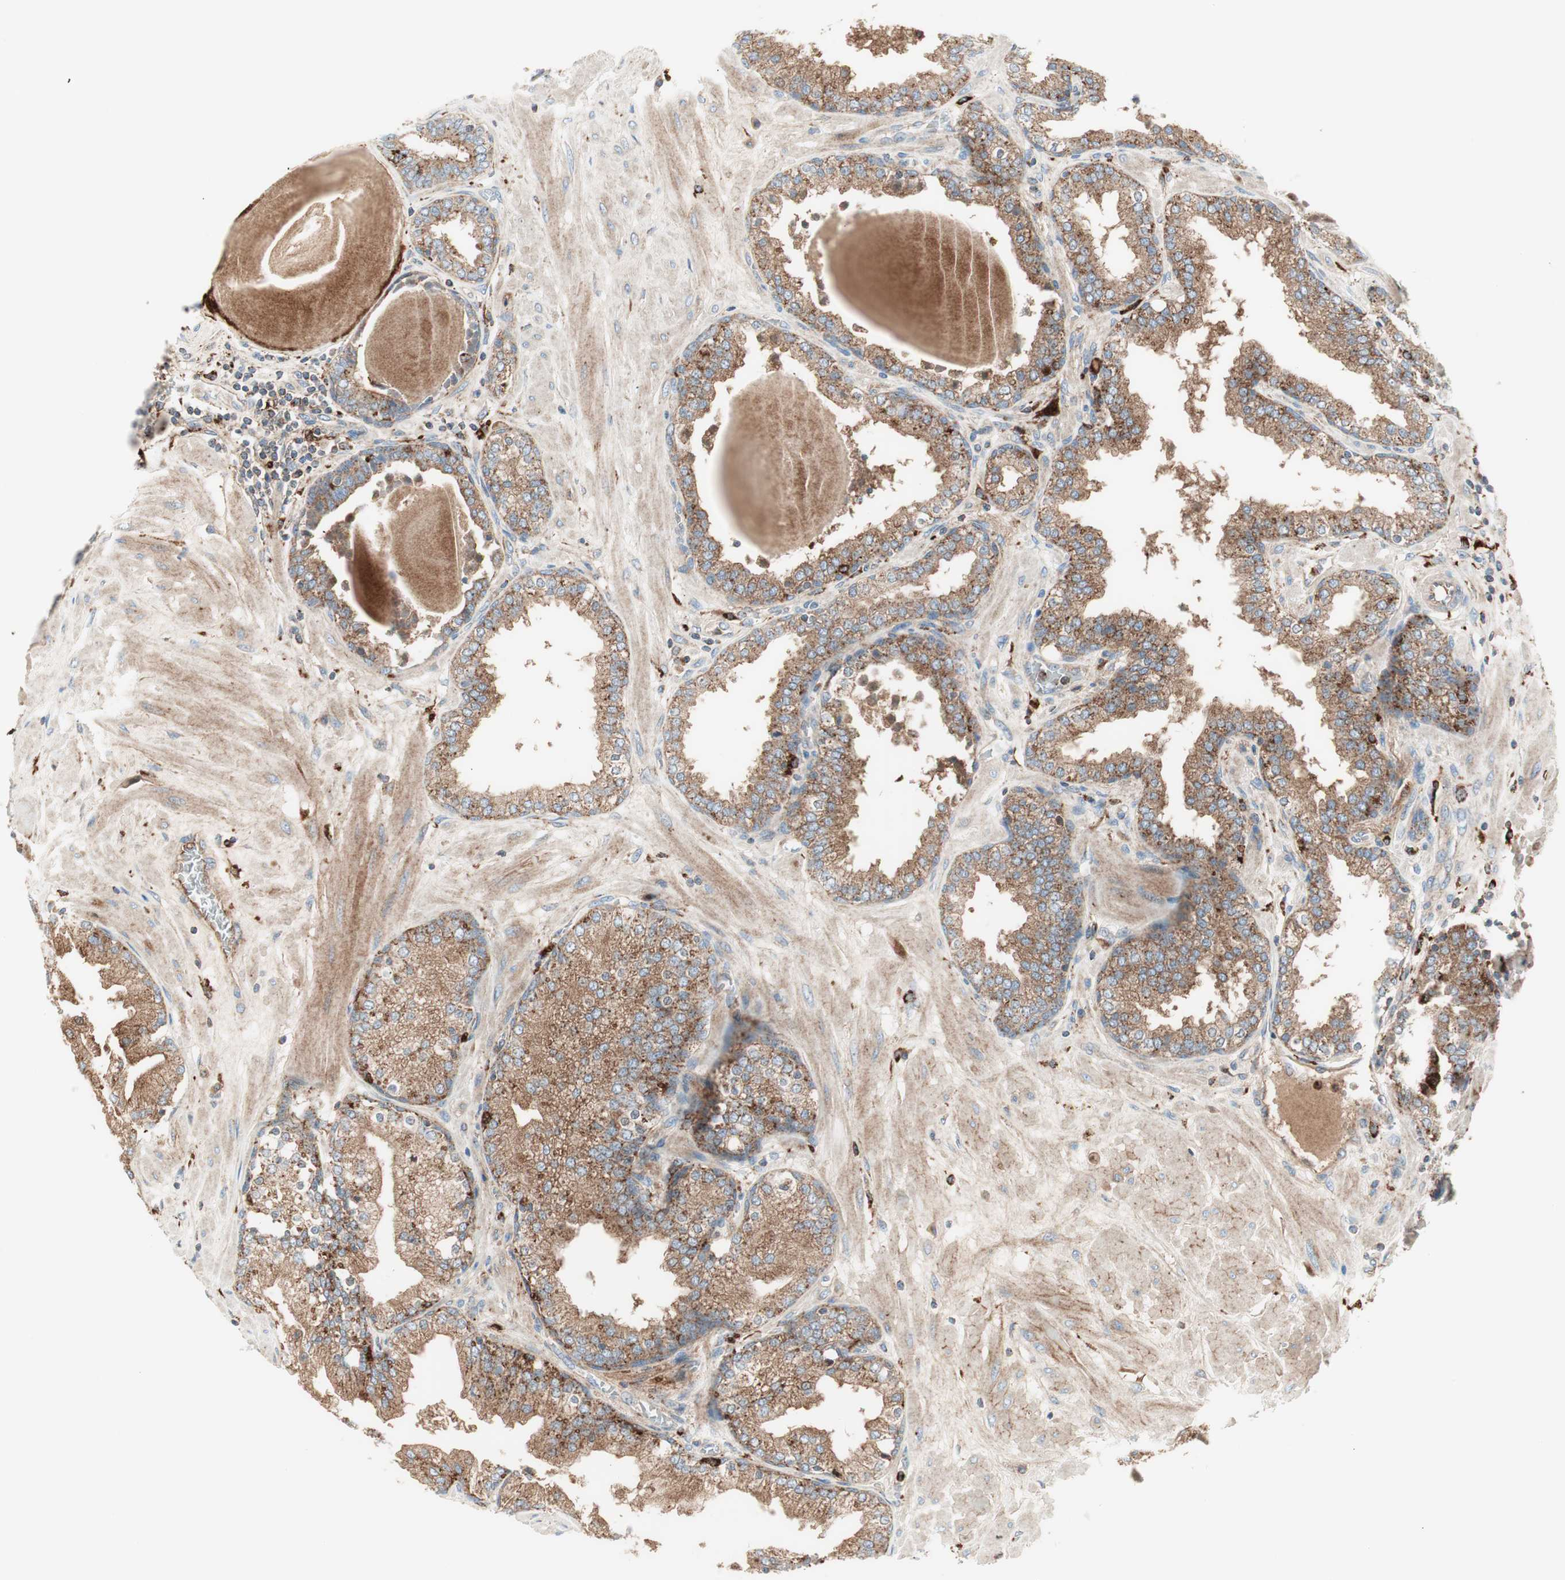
{"staining": {"intensity": "moderate", "quantity": ">75%", "location": "cytoplasmic/membranous"}, "tissue": "prostate", "cell_type": "Glandular cells", "image_type": "normal", "snomed": [{"axis": "morphology", "description": "Normal tissue, NOS"}, {"axis": "topography", "description": "Prostate"}], "caption": "Immunohistochemical staining of normal human prostate demonstrates moderate cytoplasmic/membranous protein expression in approximately >75% of glandular cells. The protein of interest is stained brown, and the nuclei are stained in blue (DAB (3,3'-diaminobenzidine) IHC with brightfield microscopy, high magnification).", "gene": "ATP6V1G1", "patient": {"sex": "male", "age": 51}}